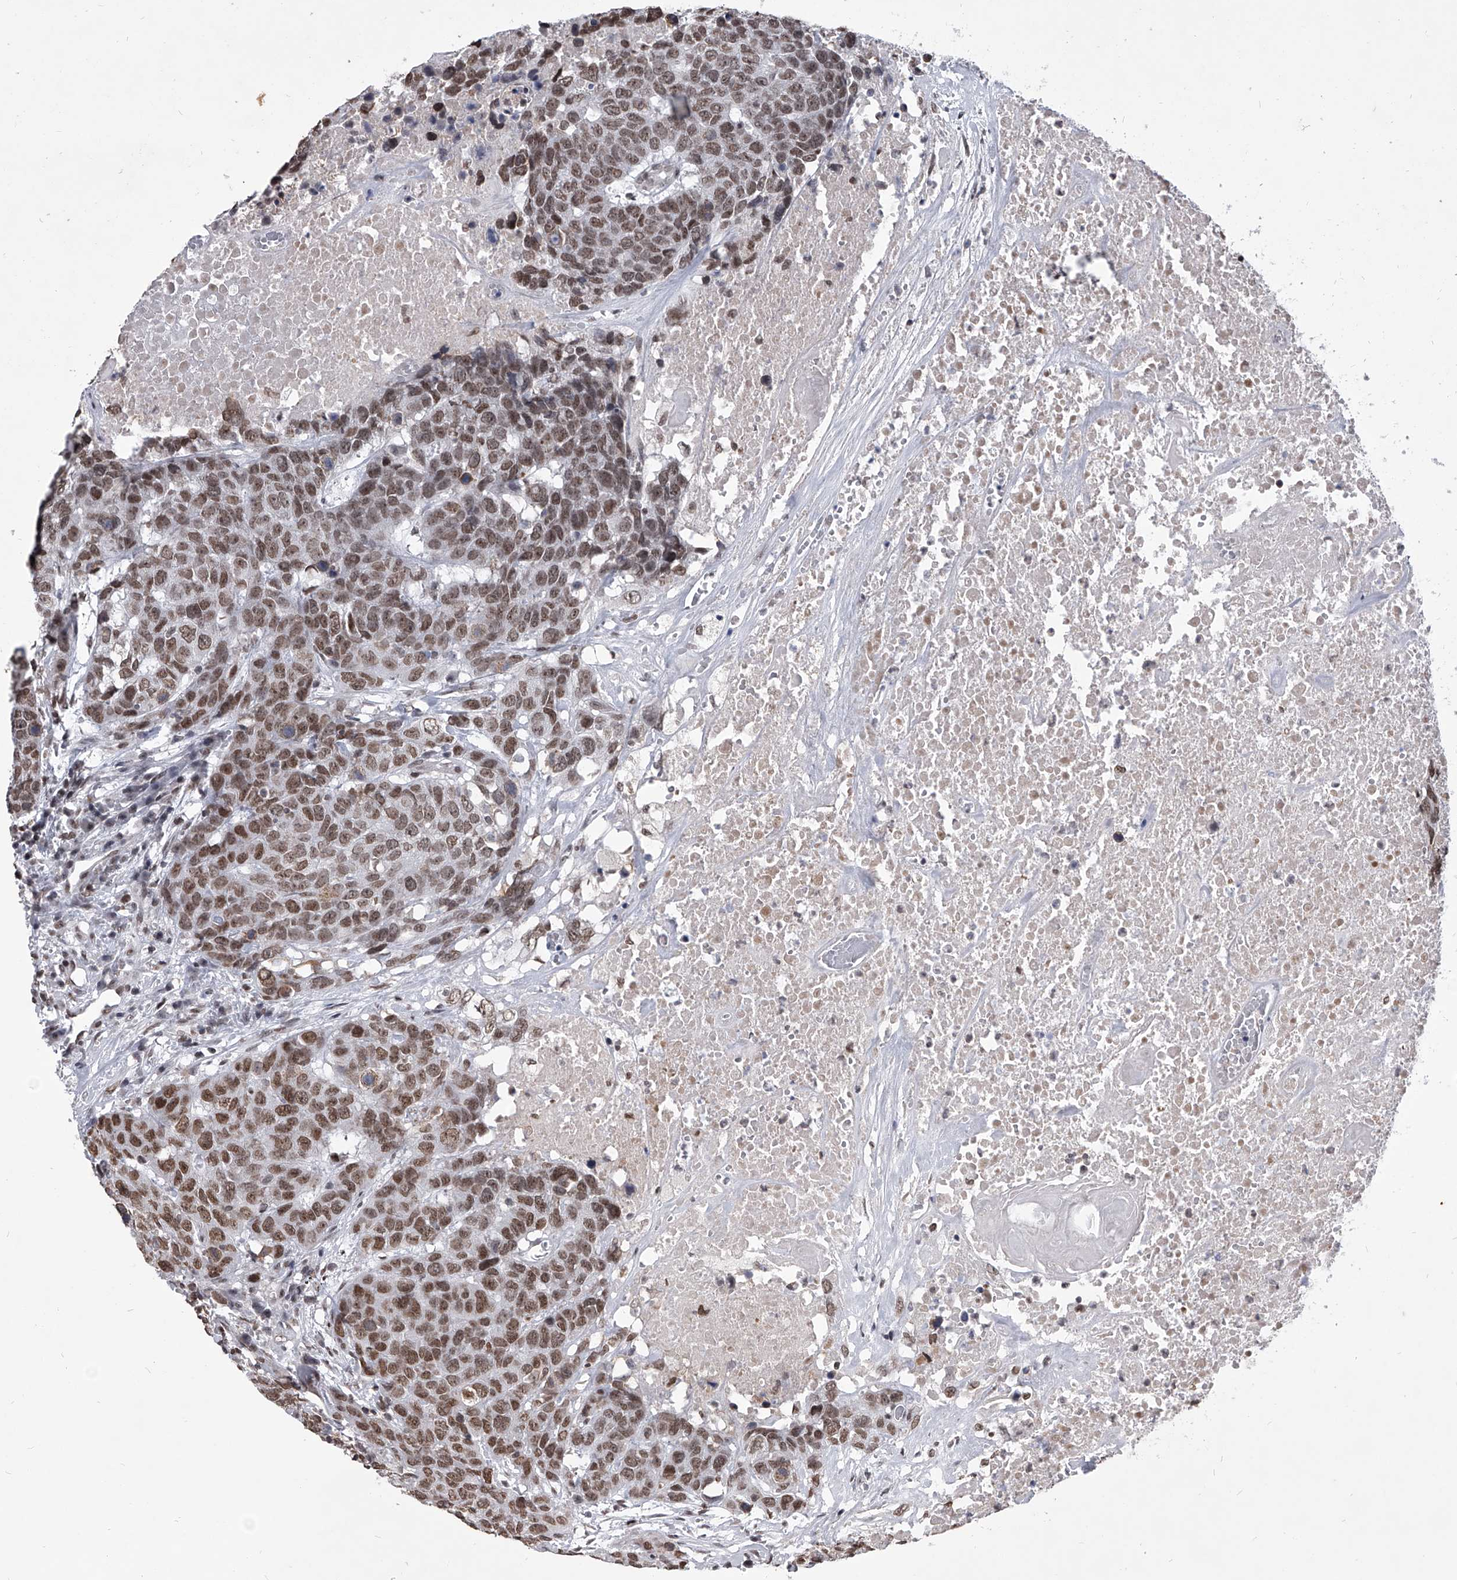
{"staining": {"intensity": "moderate", "quantity": ">75%", "location": "nuclear"}, "tissue": "head and neck cancer", "cell_type": "Tumor cells", "image_type": "cancer", "snomed": [{"axis": "morphology", "description": "Squamous cell carcinoma, NOS"}, {"axis": "topography", "description": "Head-Neck"}], "caption": "Immunohistochemical staining of head and neck cancer exhibits medium levels of moderate nuclear protein positivity in approximately >75% of tumor cells.", "gene": "PPIL4", "patient": {"sex": "male", "age": 66}}